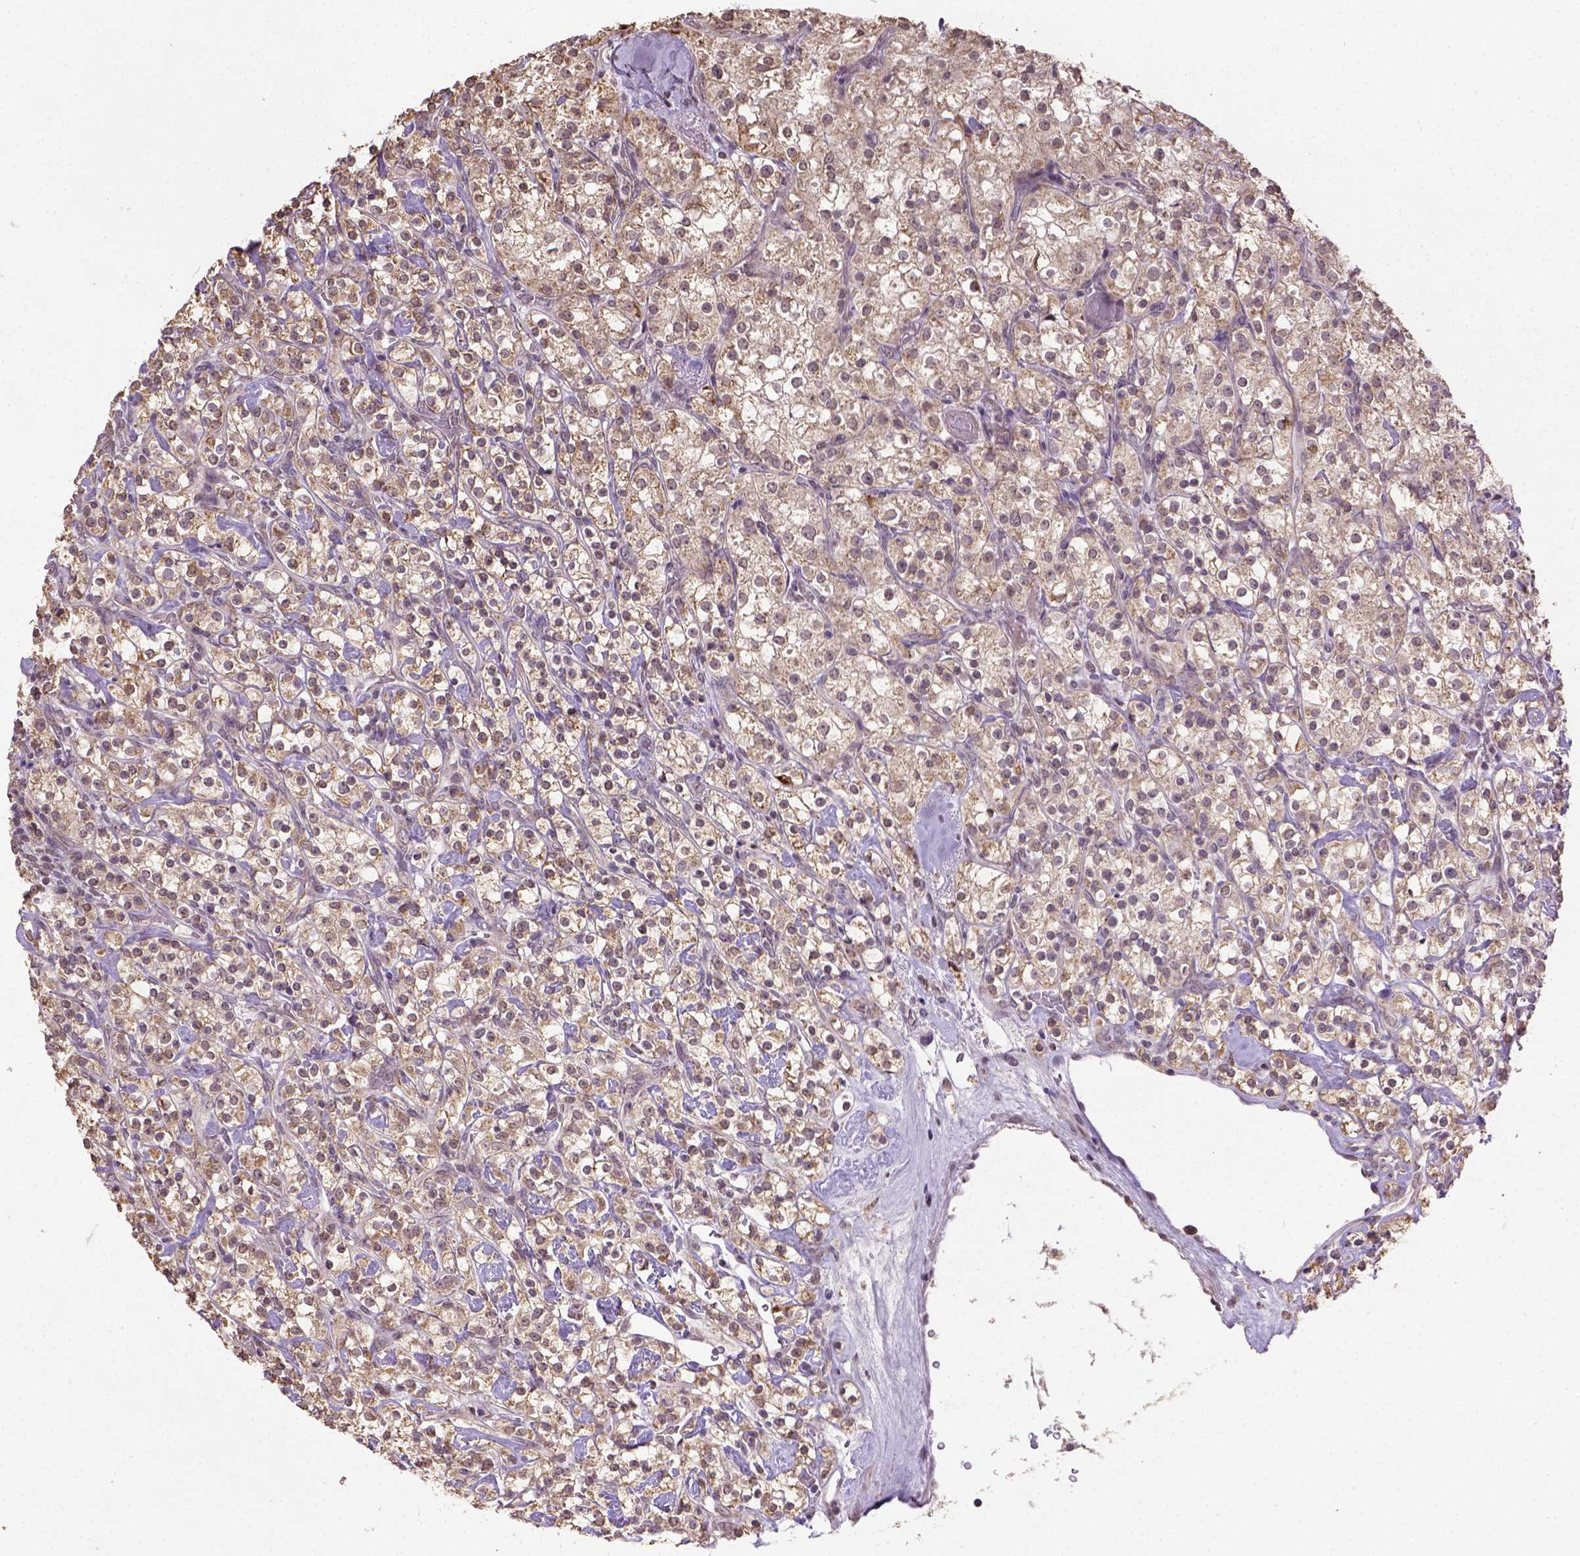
{"staining": {"intensity": "moderate", "quantity": ">75%", "location": "cytoplasmic/membranous"}, "tissue": "renal cancer", "cell_type": "Tumor cells", "image_type": "cancer", "snomed": [{"axis": "morphology", "description": "Adenocarcinoma, NOS"}, {"axis": "topography", "description": "Kidney"}], "caption": "Adenocarcinoma (renal) stained with a brown dye demonstrates moderate cytoplasmic/membranous positive positivity in approximately >75% of tumor cells.", "gene": "NUDT10", "patient": {"sex": "male", "age": 77}}